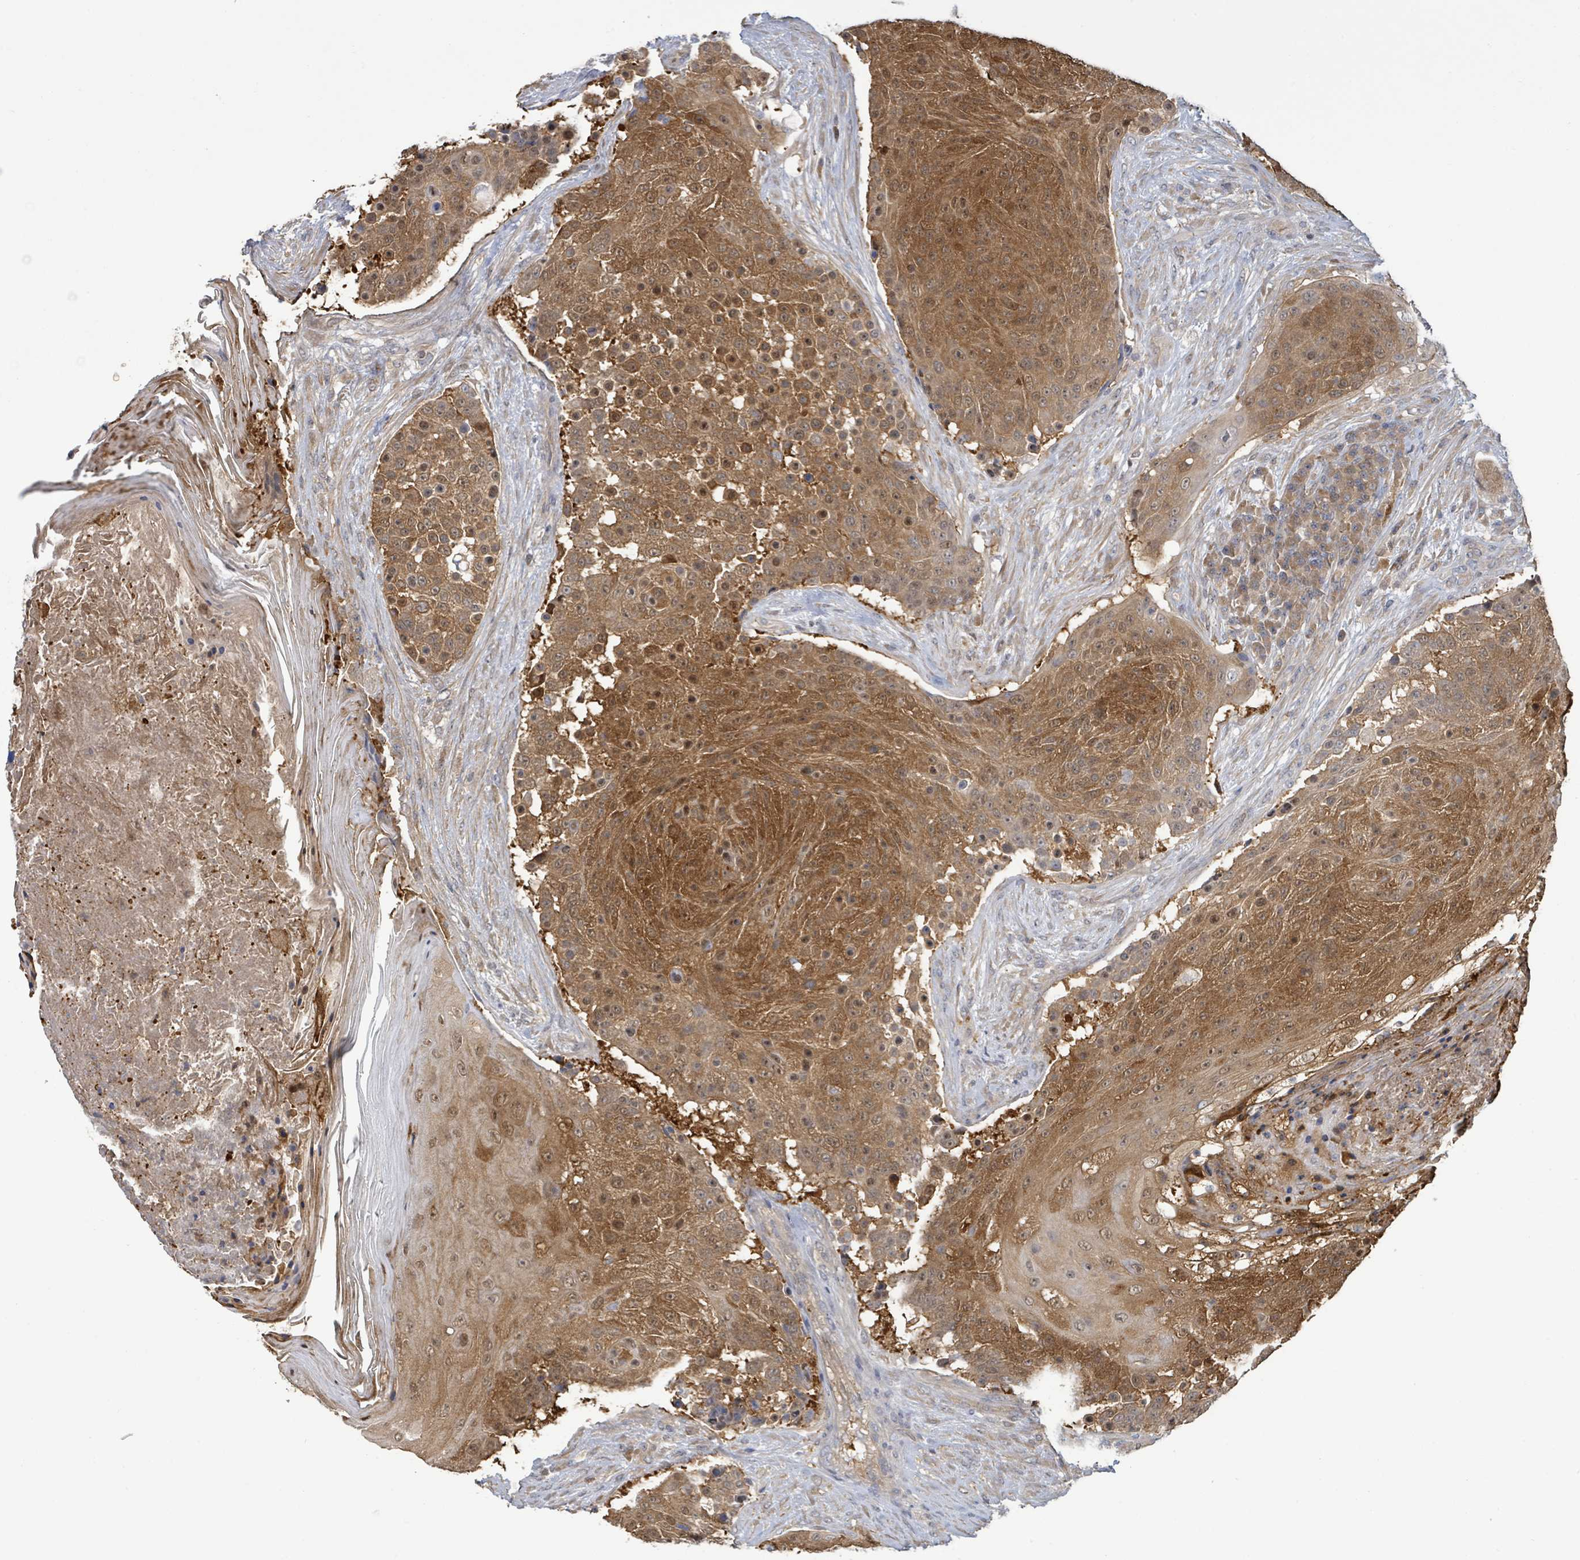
{"staining": {"intensity": "moderate", "quantity": ">75%", "location": "cytoplasmic/membranous"}, "tissue": "urothelial cancer", "cell_type": "Tumor cells", "image_type": "cancer", "snomed": [{"axis": "morphology", "description": "Urothelial carcinoma, High grade"}, {"axis": "topography", "description": "Urinary bladder"}], "caption": "Immunohistochemistry (IHC) photomicrograph of neoplastic tissue: urothelial cancer stained using immunohistochemistry reveals medium levels of moderate protein expression localized specifically in the cytoplasmic/membranous of tumor cells, appearing as a cytoplasmic/membranous brown color.", "gene": "PGAM1", "patient": {"sex": "female", "age": 63}}